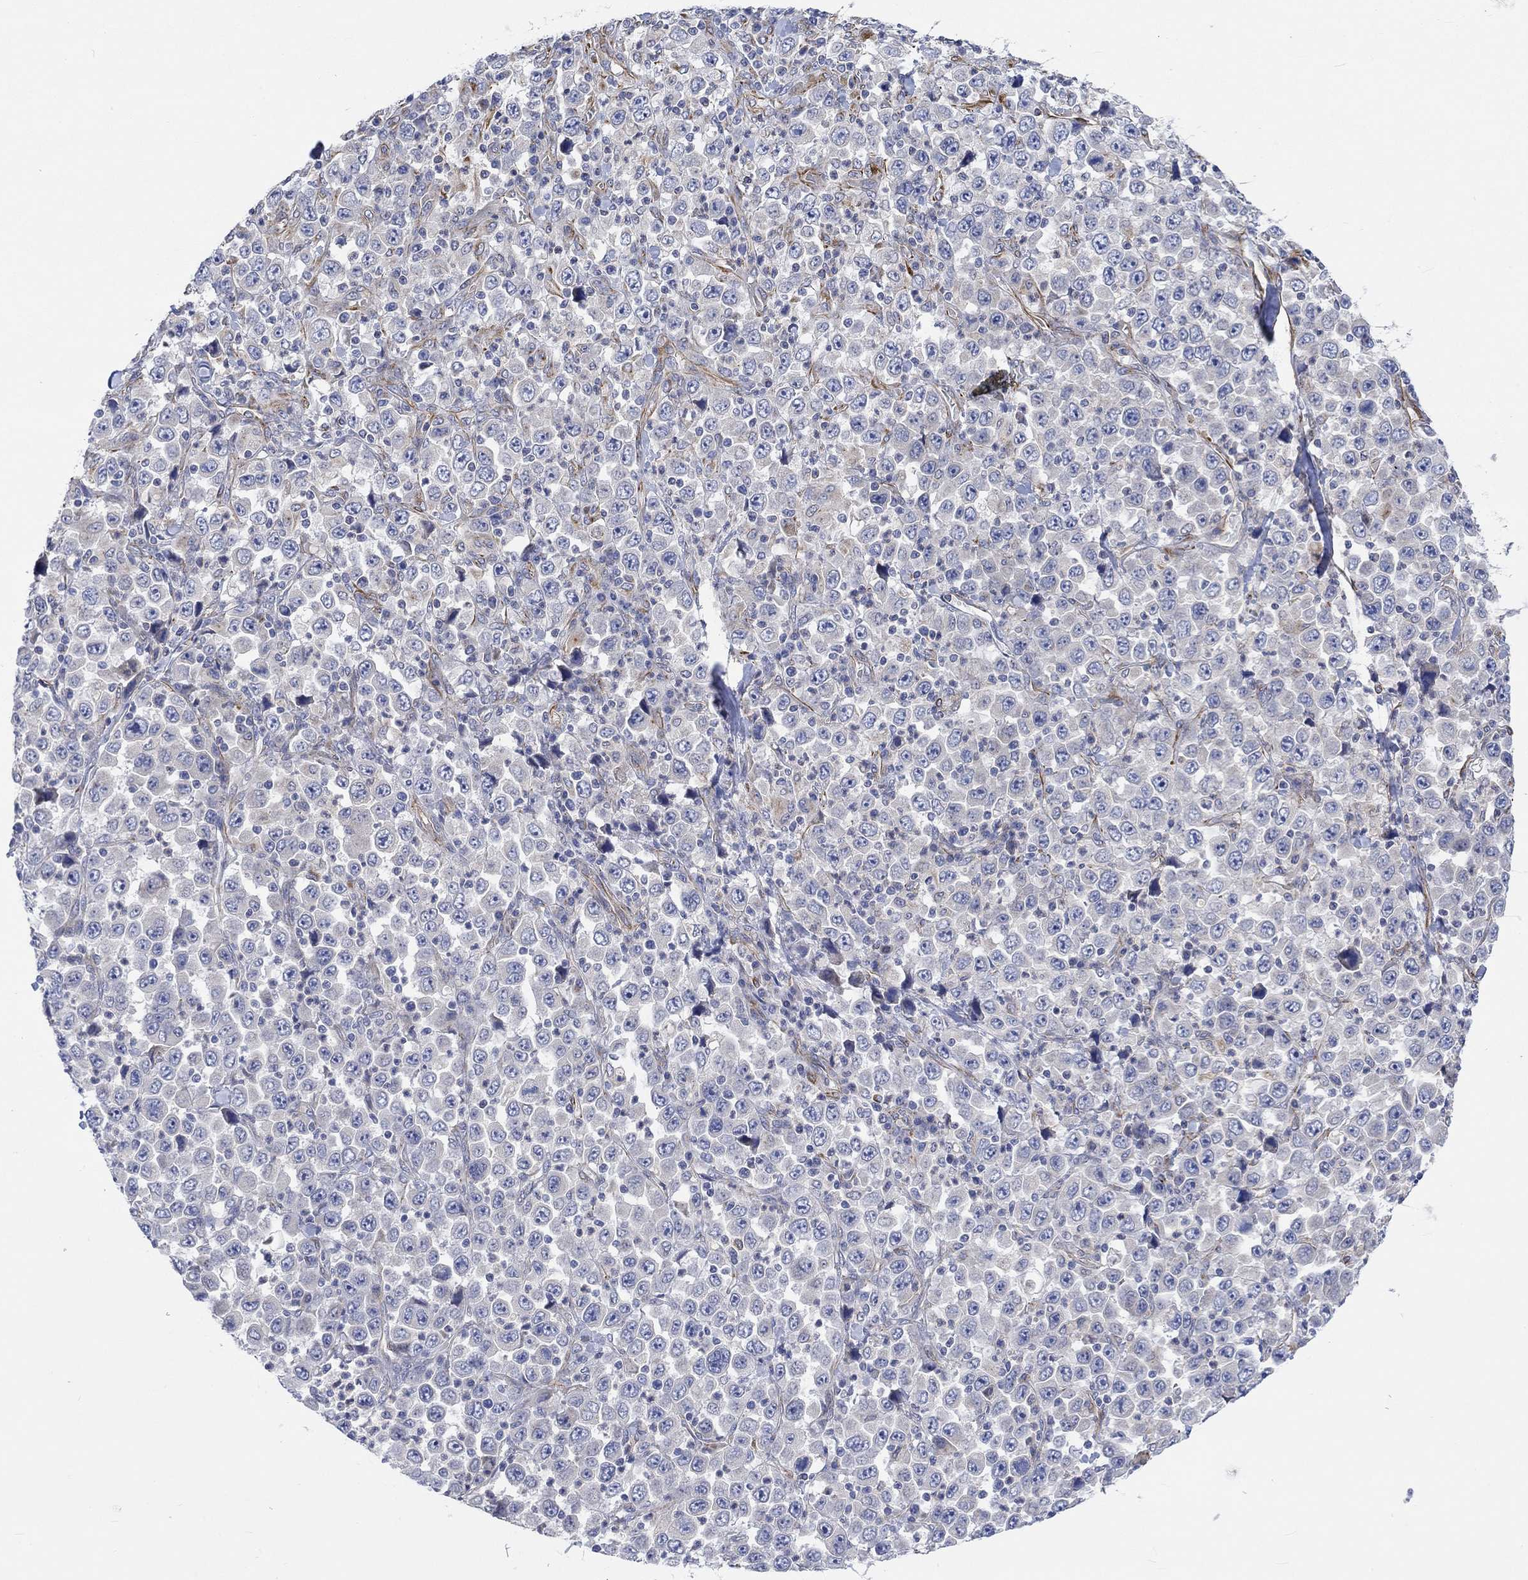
{"staining": {"intensity": "negative", "quantity": "none", "location": "none"}, "tissue": "stomach cancer", "cell_type": "Tumor cells", "image_type": "cancer", "snomed": [{"axis": "morphology", "description": "Normal tissue, NOS"}, {"axis": "morphology", "description": "Adenocarcinoma, NOS"}, {"axis": "topography", "description": "Stomach, upper"}, {"axis": "topography", "description": "Stomach"}], "caption": "Micrograph shows no protein positivity in tumor cells of stomach cancer tissue.", "gene": "CAMK1D", "patient": {"sex": "male", "age": 59}}